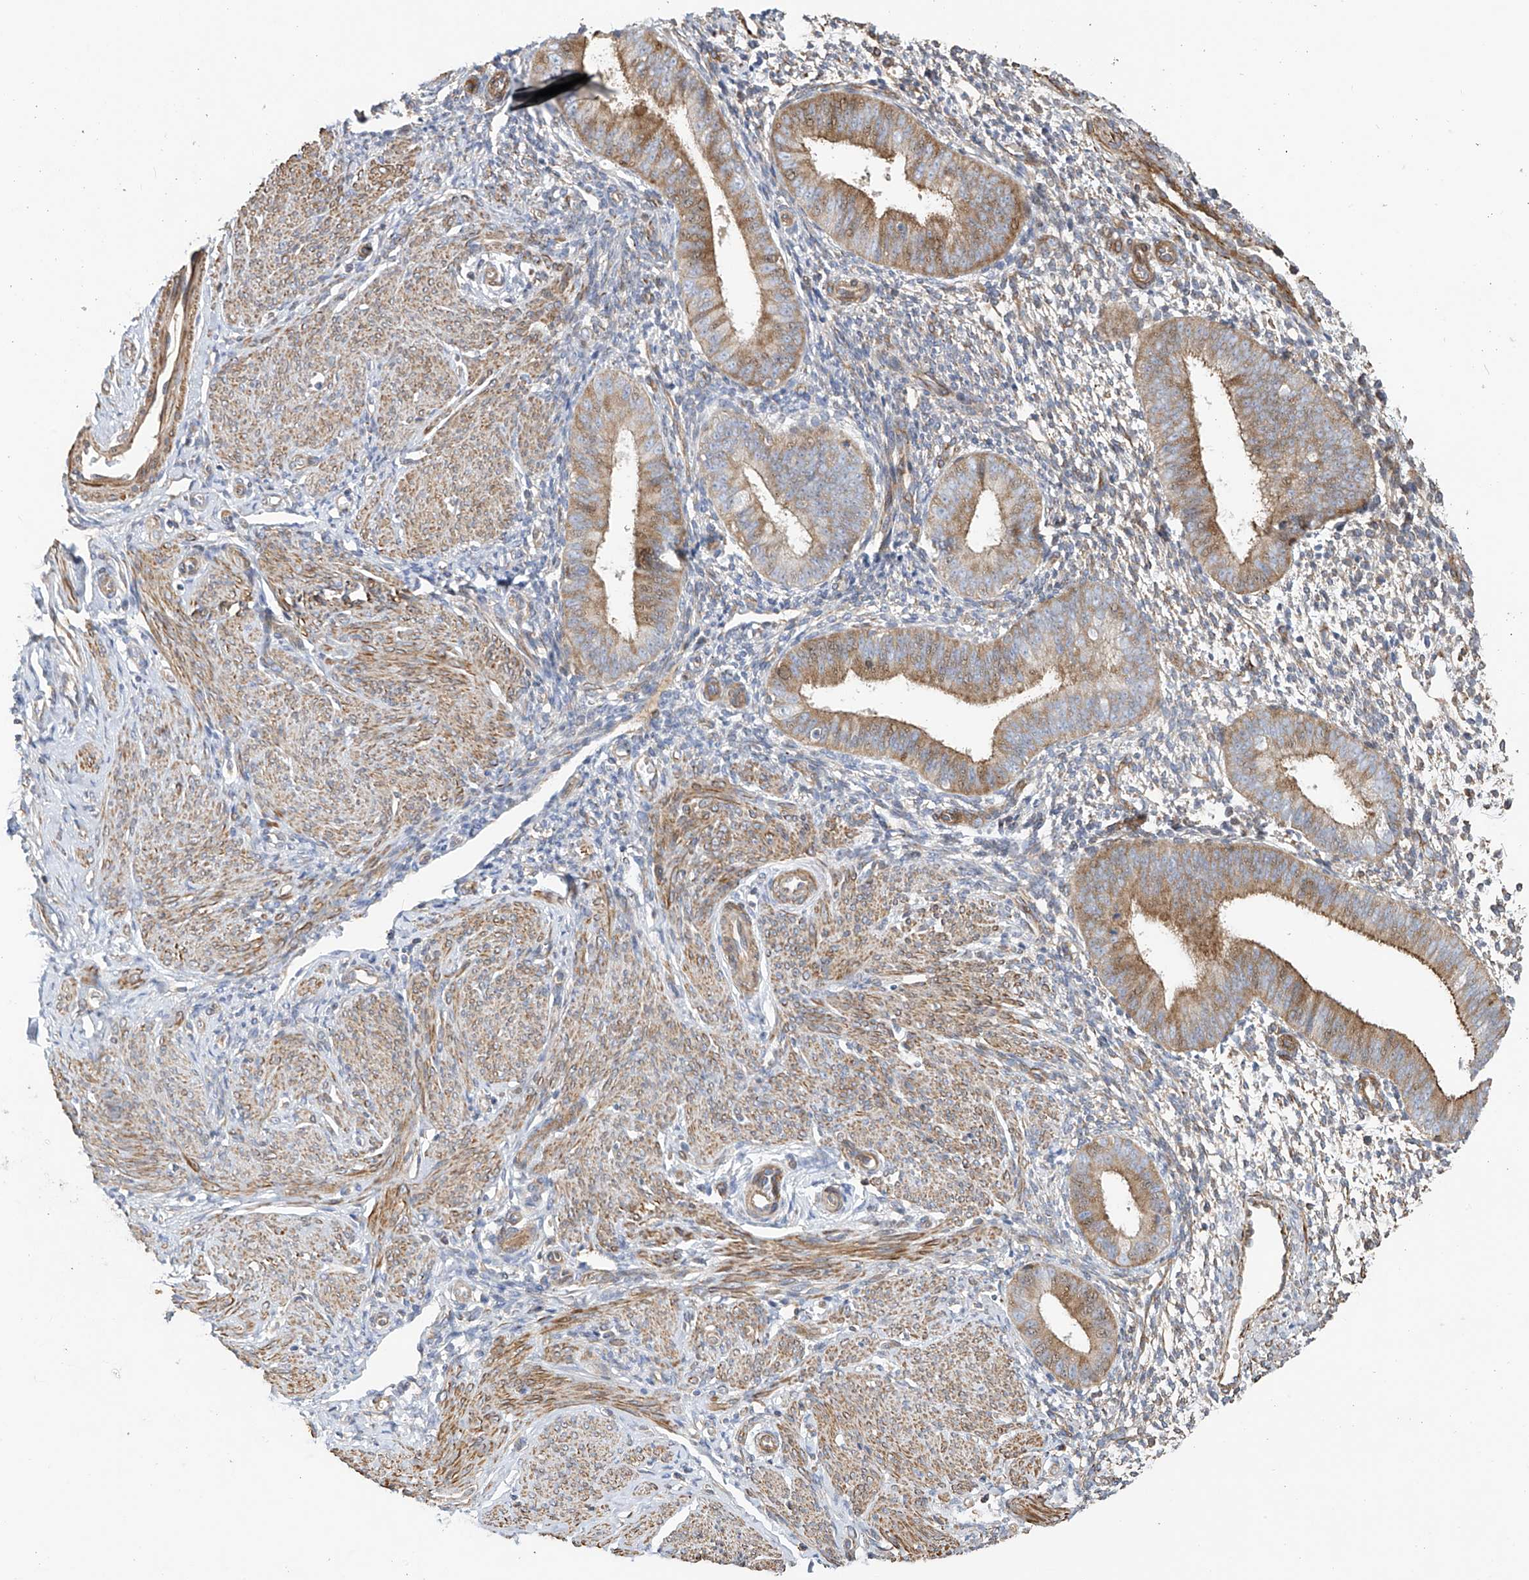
{"staining": {"intensity": "weak", "quantity": "25%-75%", "location": "cytoplasmic/membranous"}, "tissue": "endometrium", "cell_type": "Cells in endometrial stroma", "image_type": "normal", "snomed": [{"axis": "morphology", "description": "Normal tissue, NOS"}, {"axis": "topography", "description": "Uterus"}, {"axis": "topography", "description": "Endometrium"}], "caption": "Immunohistochemistry (IHC) of benign endometrium exhibits low levels of weak cytoplasmic/membranous positivity in about 25%-75% of cells in endometrial stroma.", "gene": "SLC43A3", "patient": {"sex": "female", "age": 48}}